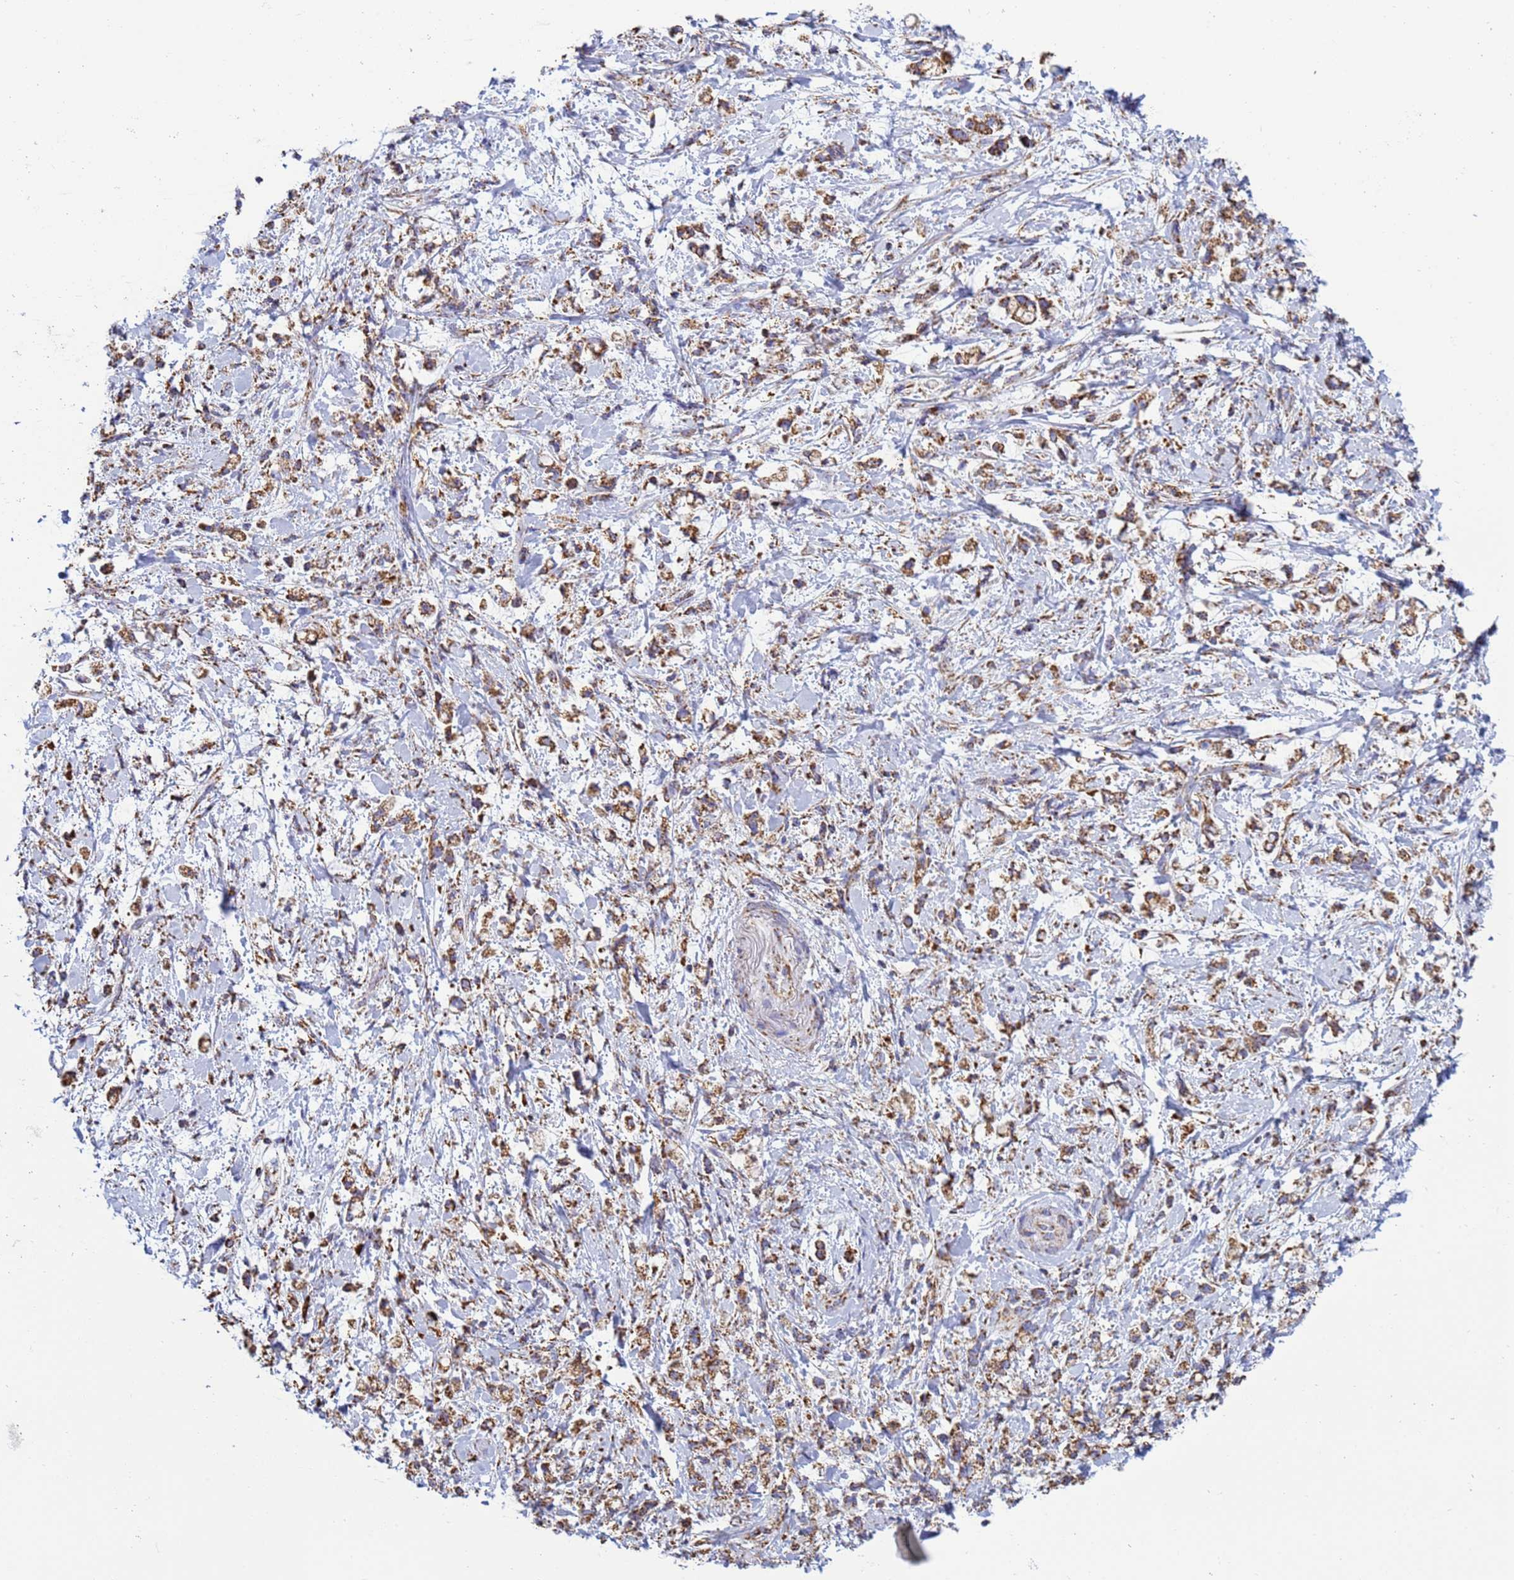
{"staining": {"intensity": "moderate", "quantity": ">75%", "location": "cytoplasmic/membranous"}, "tissue": "stomach cancer", "cell_type": "Tumor cells", "image_type": "cancer", "snomed": [{"axis": "morphology", "description": "Adenocarcinoma, NOS"}, {"axis": "topography", "description": "Stomach"}], "caption": "Immunohistochemical staining of human stomach cancer (adenocarcinoma) exhibits moderate cytoplasmic/membranous protein expression in about >75% of tumor cells. The staining was performed using DAB (3,3'-diaminobenzidine), with brown indicating positive protein expression. Nuclei are stained blue with hematoxylin.", "gene": "COQ4", "patient": {"sex": "female", "age": 60}}